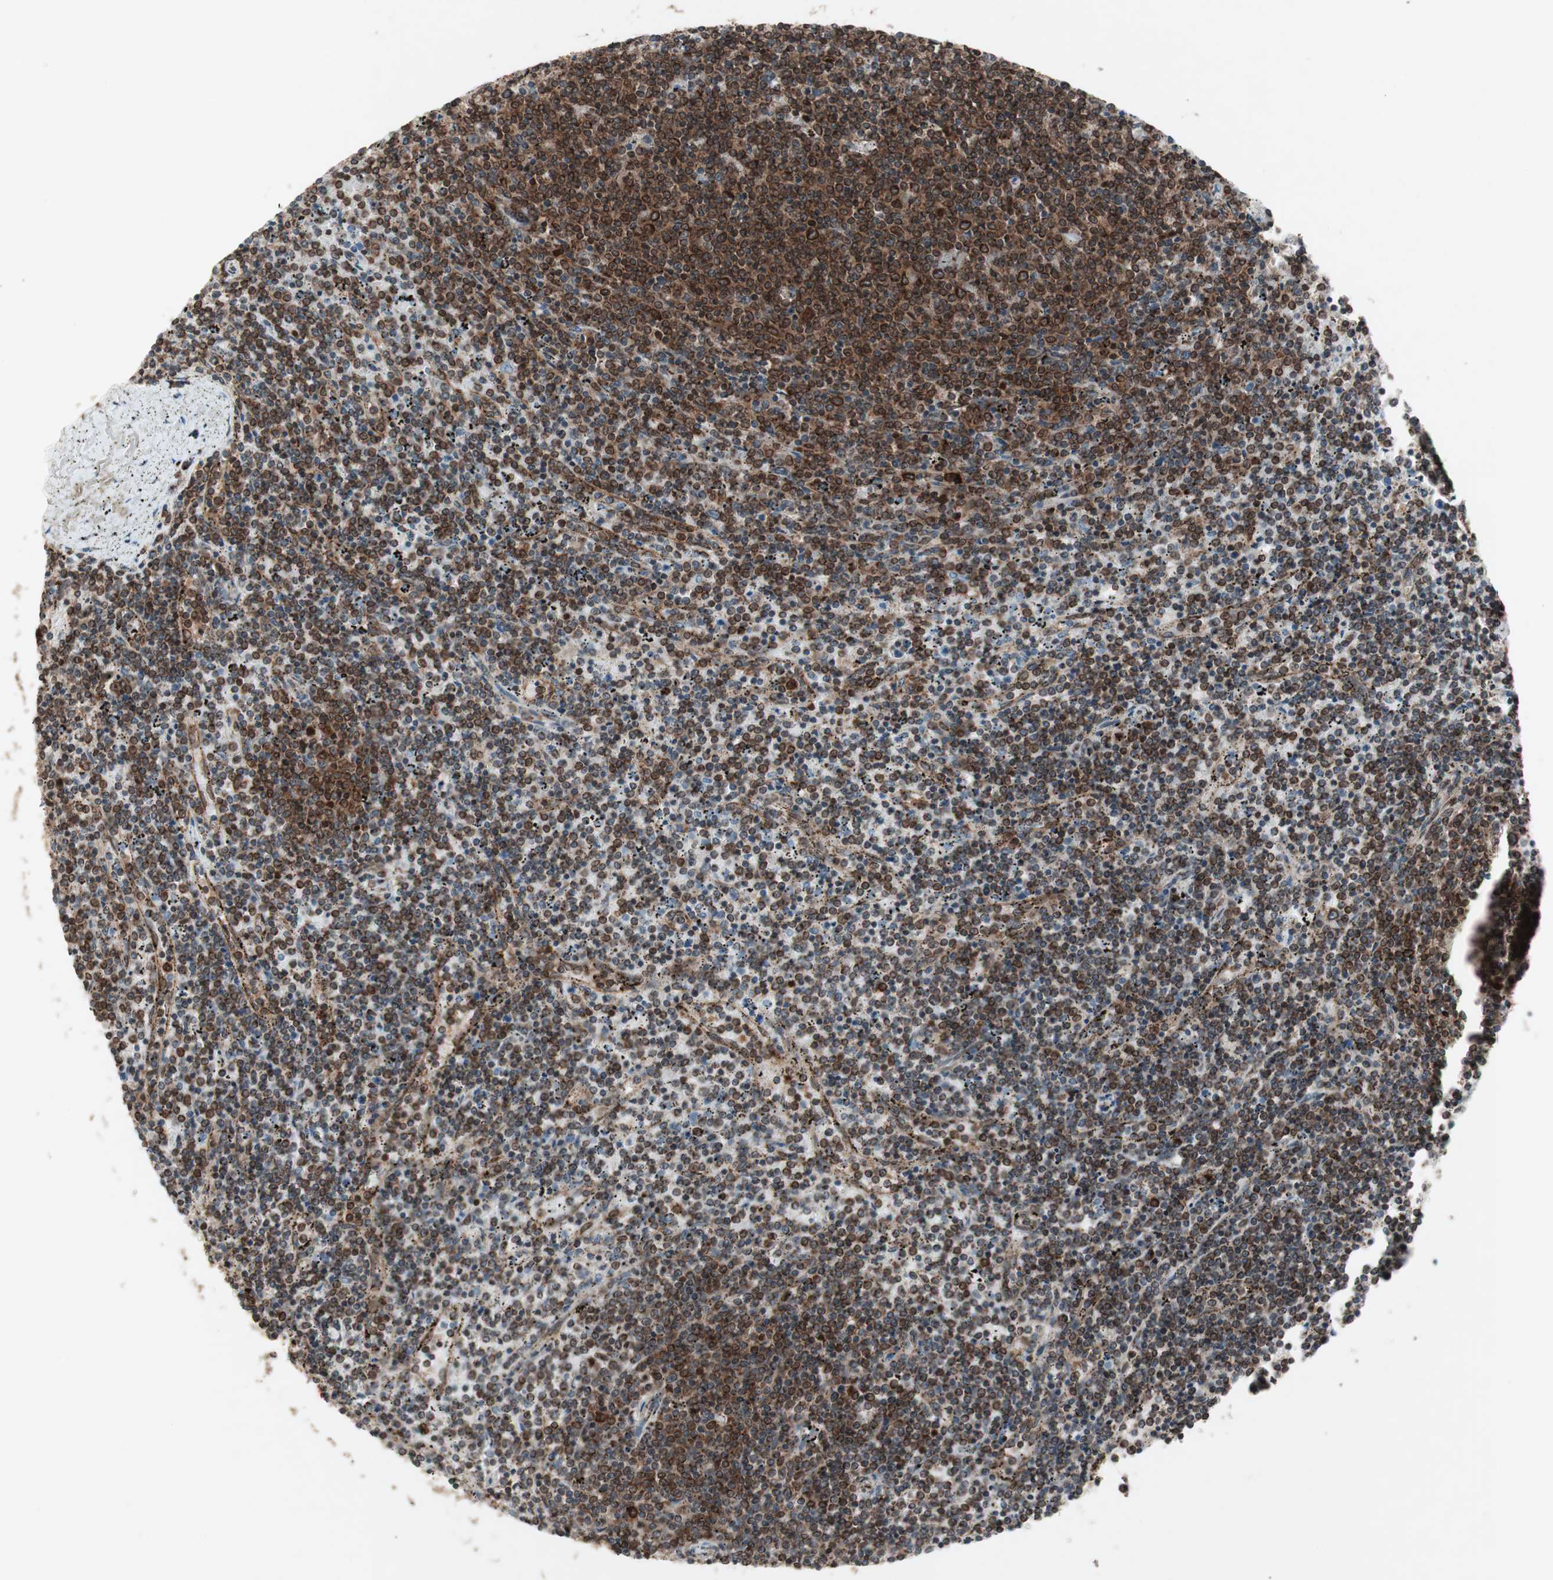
{"staining": {"intensity": "strong", "quantity": "25%-75%", "location": "cytoplasmic/membranous,nuclear"}, "tissue": "lymphoma", "cell_type": "Tumor cells", "image_type": "cancer", "snomed": [{"axis": "morphology", "description": "Malignant lymphoma, non-Hodgkin's type, Low grade"}, {"axis": "topography", "description": "Spleen"}], "caption": "Lymphoma was stained to show a protein in brown. There is high levels of strong cytoplasmic/membranous and nuclear staining in approximately 25%-75% of tumor cells. The protein of interest is stained brown, and the nuclei are stained in blue (DAB (3,3'-diaminobenzidine) IHC with brightfield microscopy, high magnification).", "gene": "NUP62", "patient": {"sex": "female", "age": 50}}